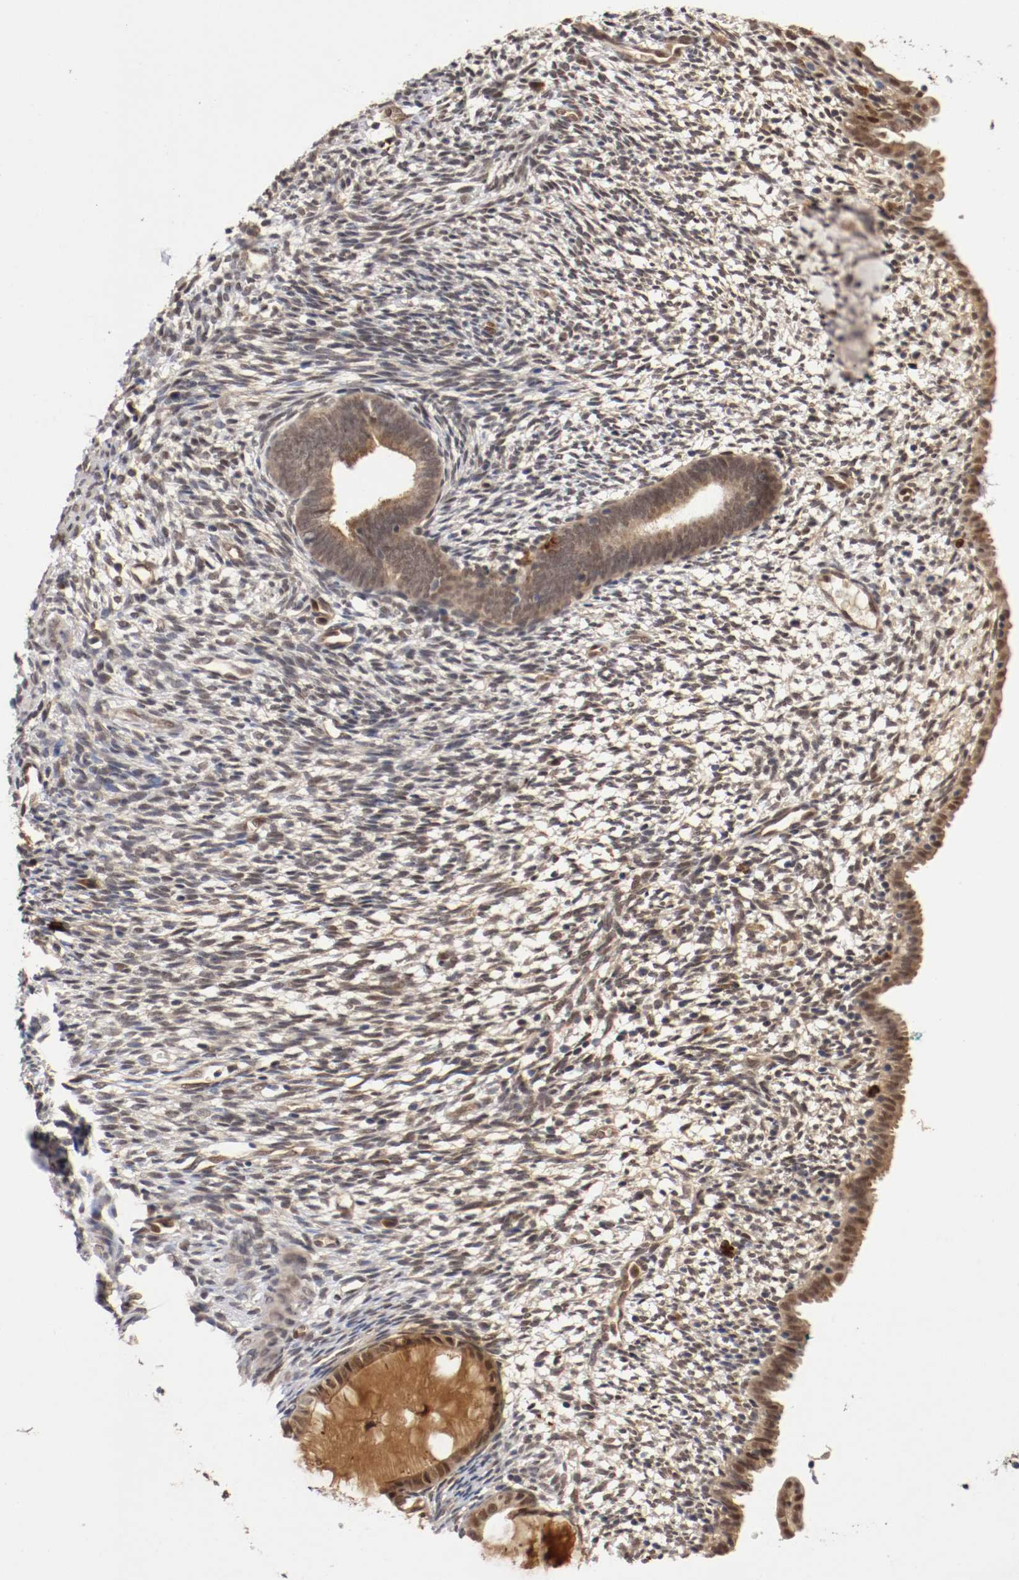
{"staining": {"intensity": "weak", "quantity": ">75%", "location": "cytoplasmic/membranous,nuclear"}, "tissue": "endometrium", "cell_type": "Cells in endometrial stroma", "image_type": "normal", "snomed": [{"axis": "morphology", "description": "Normal tissue, NOS"}, {"axis": "morphology", "description": "Atrophy, NOS"}, {"axis": "topography", "description": "Uterus"}, {"axis": "topography", "description": "Endometrium"}], "caption": "Cells in endometrial stroma demonstrate low levels of weak cytoplasmic/membranous,nuclear expression in approximately >75% of cells in unremarkable endometrium.", "gene": "DNMT3B", "patient": {"sex": "female", "age": 68}}